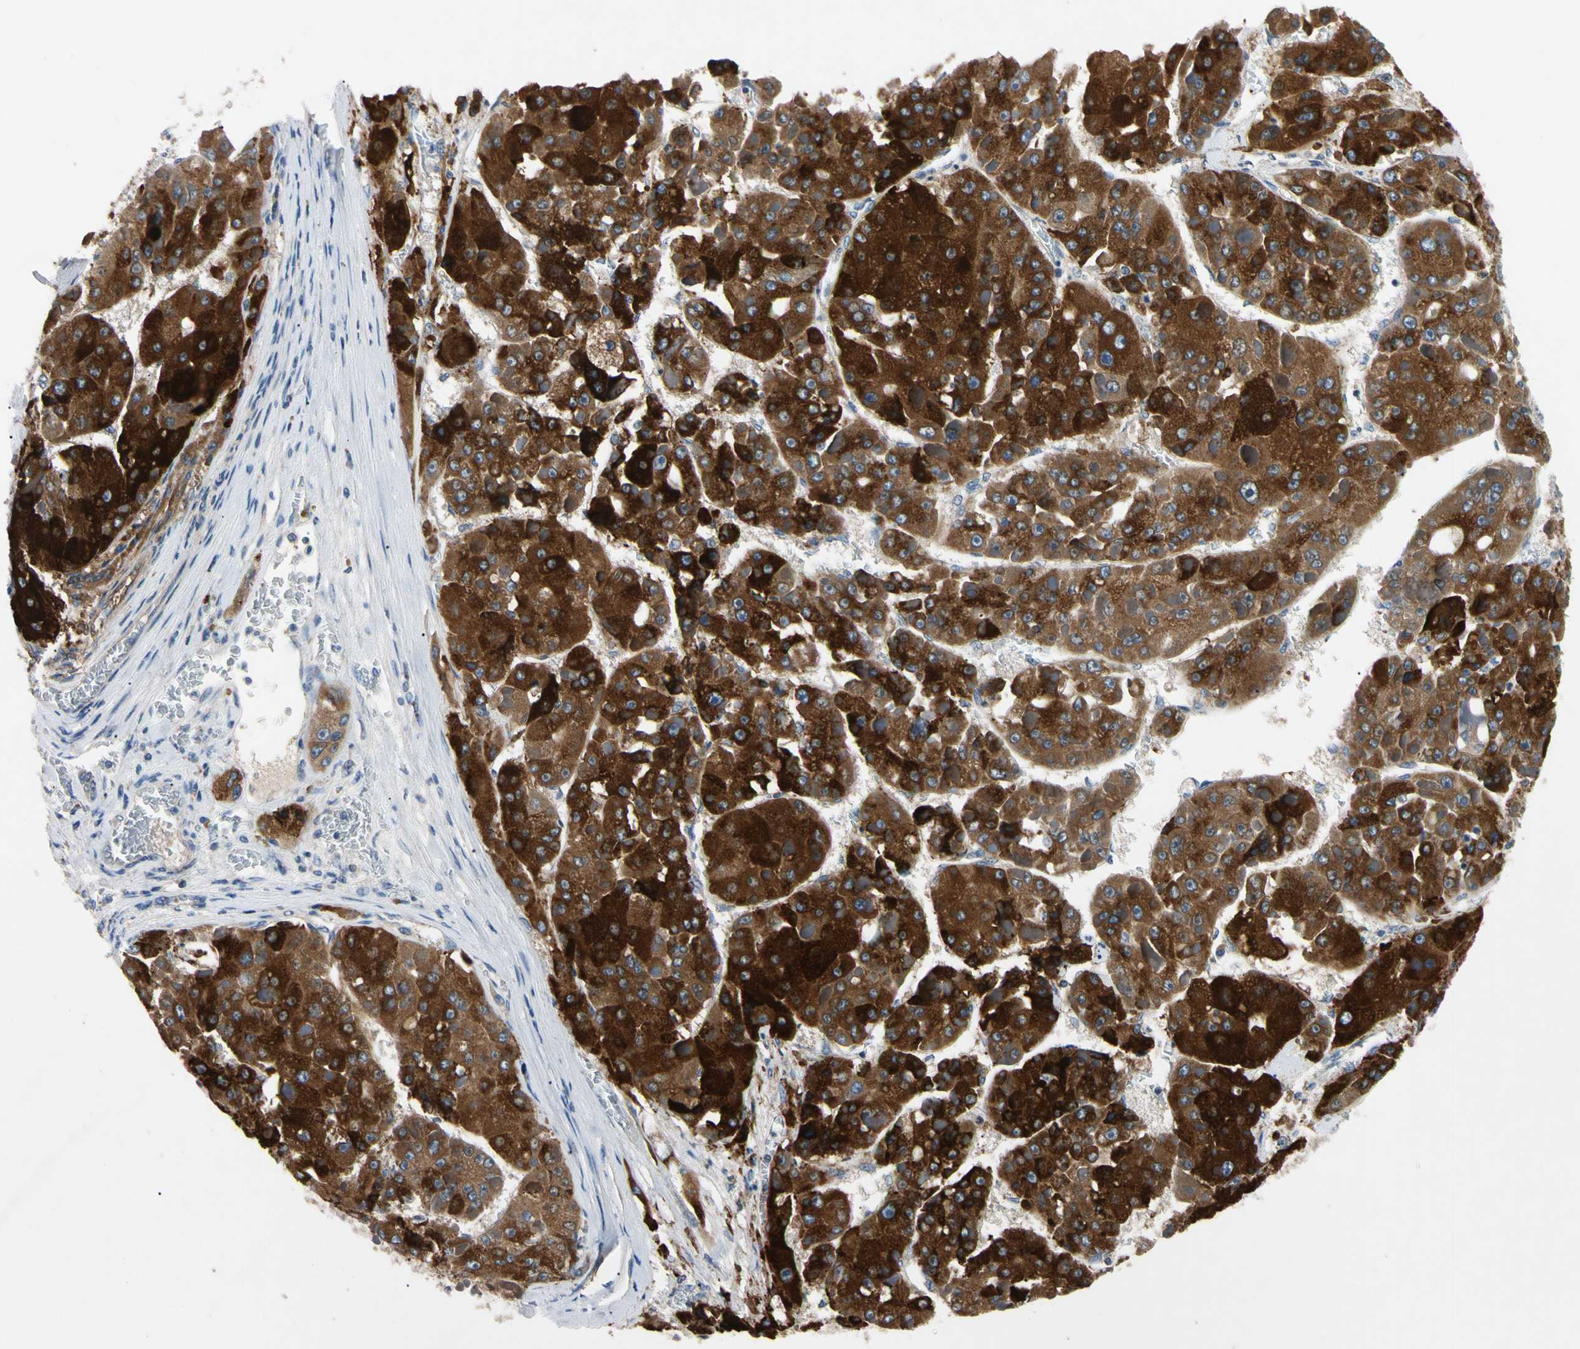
{"staining": {"intensity": "strong", "quantity": ">75%", "location": "cytoplasmic/membranous"}, "tissue": "liver cancer", "cell_type": "Tumor cells", "image_type": "cancer", "snomed": [{"axis": "morphology", "description": "Carcinoma, Hepatocellular, NOS"}, {"axis": "topography", "description": "Liver"}], "caption": "Immunohistochemistry (IHC) staining of liver cancer, which demonstrates high levels of strong cytoplasmic/membranous staining in about >75% of tumor cells indicating strong cytoplasmic/membranous protein staining. The staining was performed using DAB (brown) for protein detection and nuclei were counterstained in hematoxylin (blue).", "gene": "PNKD", "patient": {"sex": "female", "age": 73}}